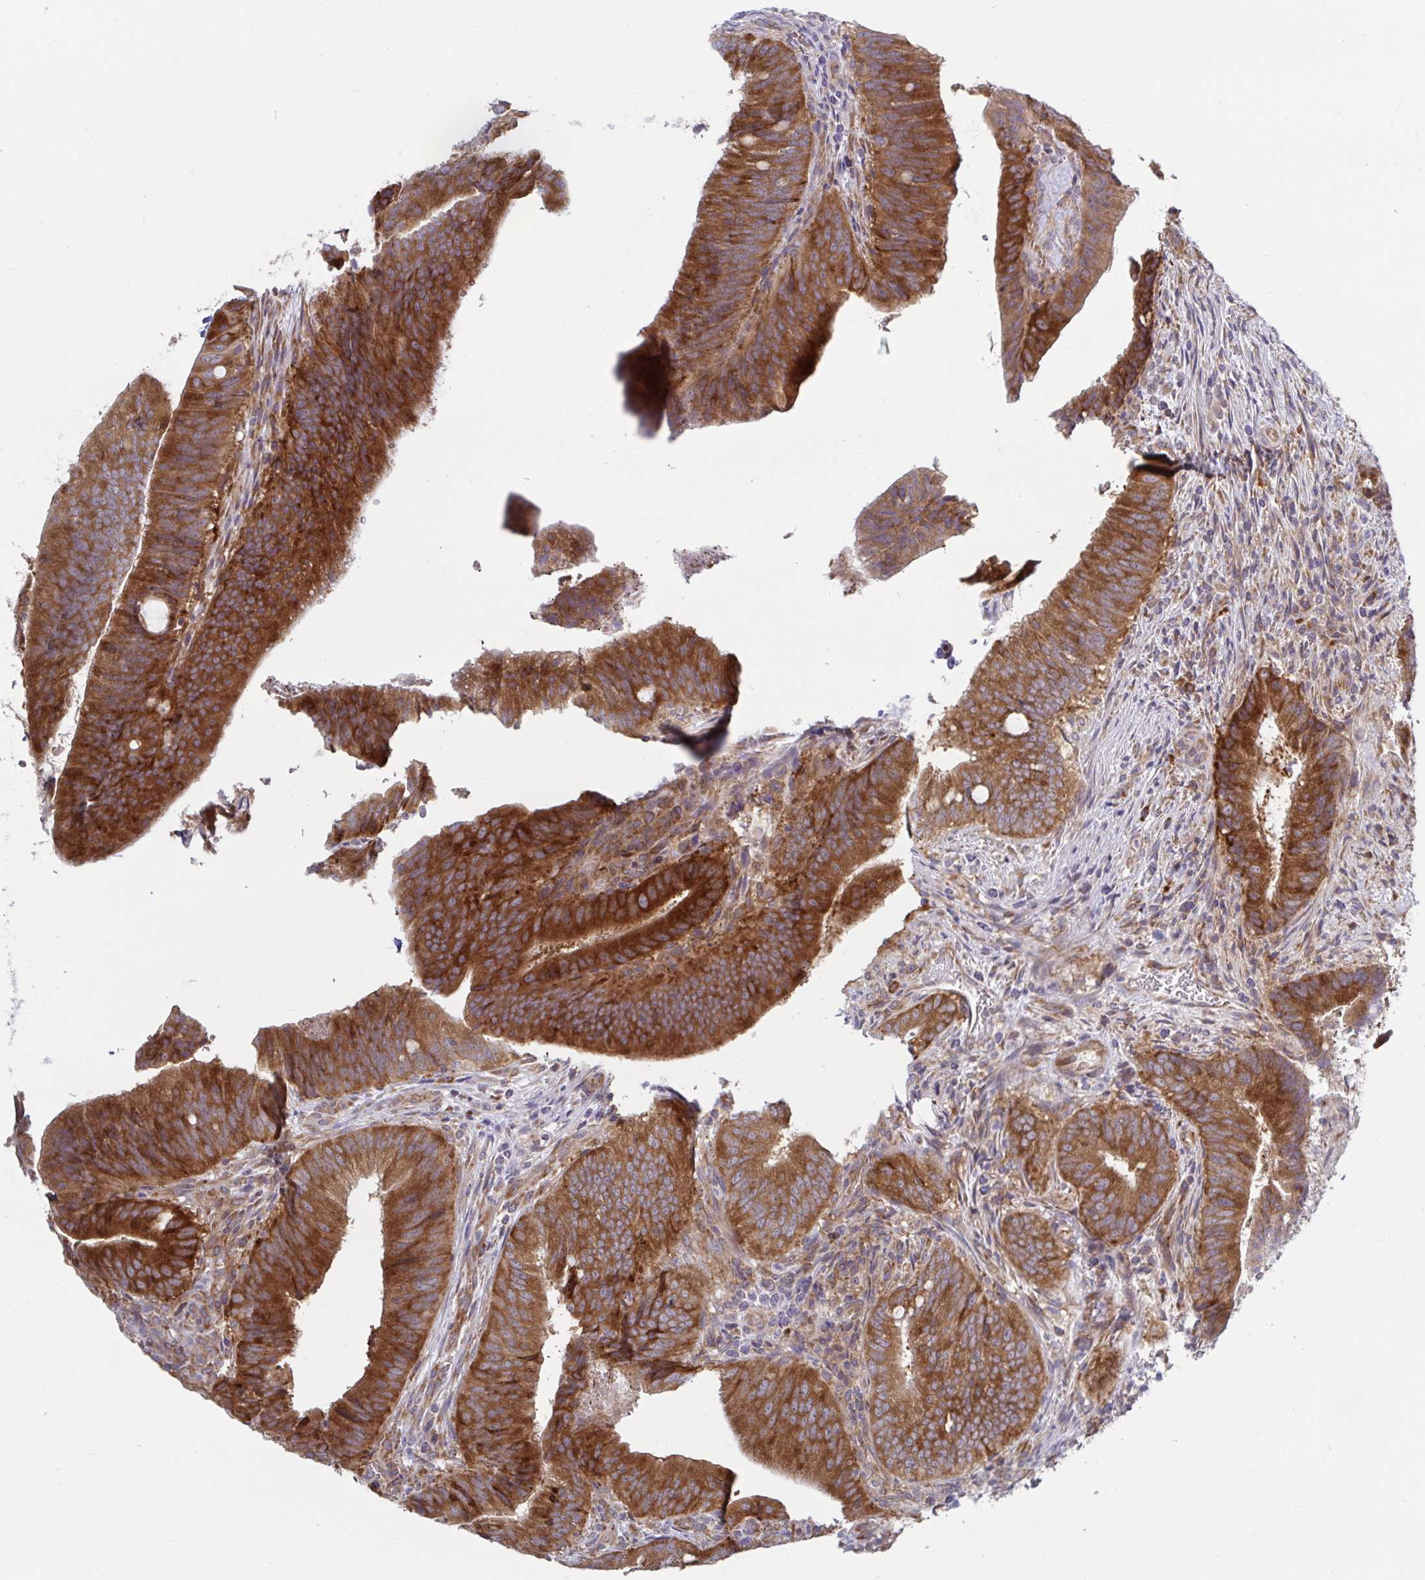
{"staining": {"intensity": "strong", "quantity": ">75%", "location": "cytoplasmic/membranous"}, "tissue": "colorectal cancer", "cell_type": "Tumor cells", "image_type": "cancer", "snomed": [{"axis": "morphology", "description": "Adenocarcinoma, NOS"}, {"axis": "topography", "description": "Colon"}], "caption": "Colorectal cancer stained for a protein (brown) shows strong cytoplasmic/membranous positive expression in about >75% of tumor cells.", "gene": "LARP1", "patient": {"sex": "female", "age": 43}}